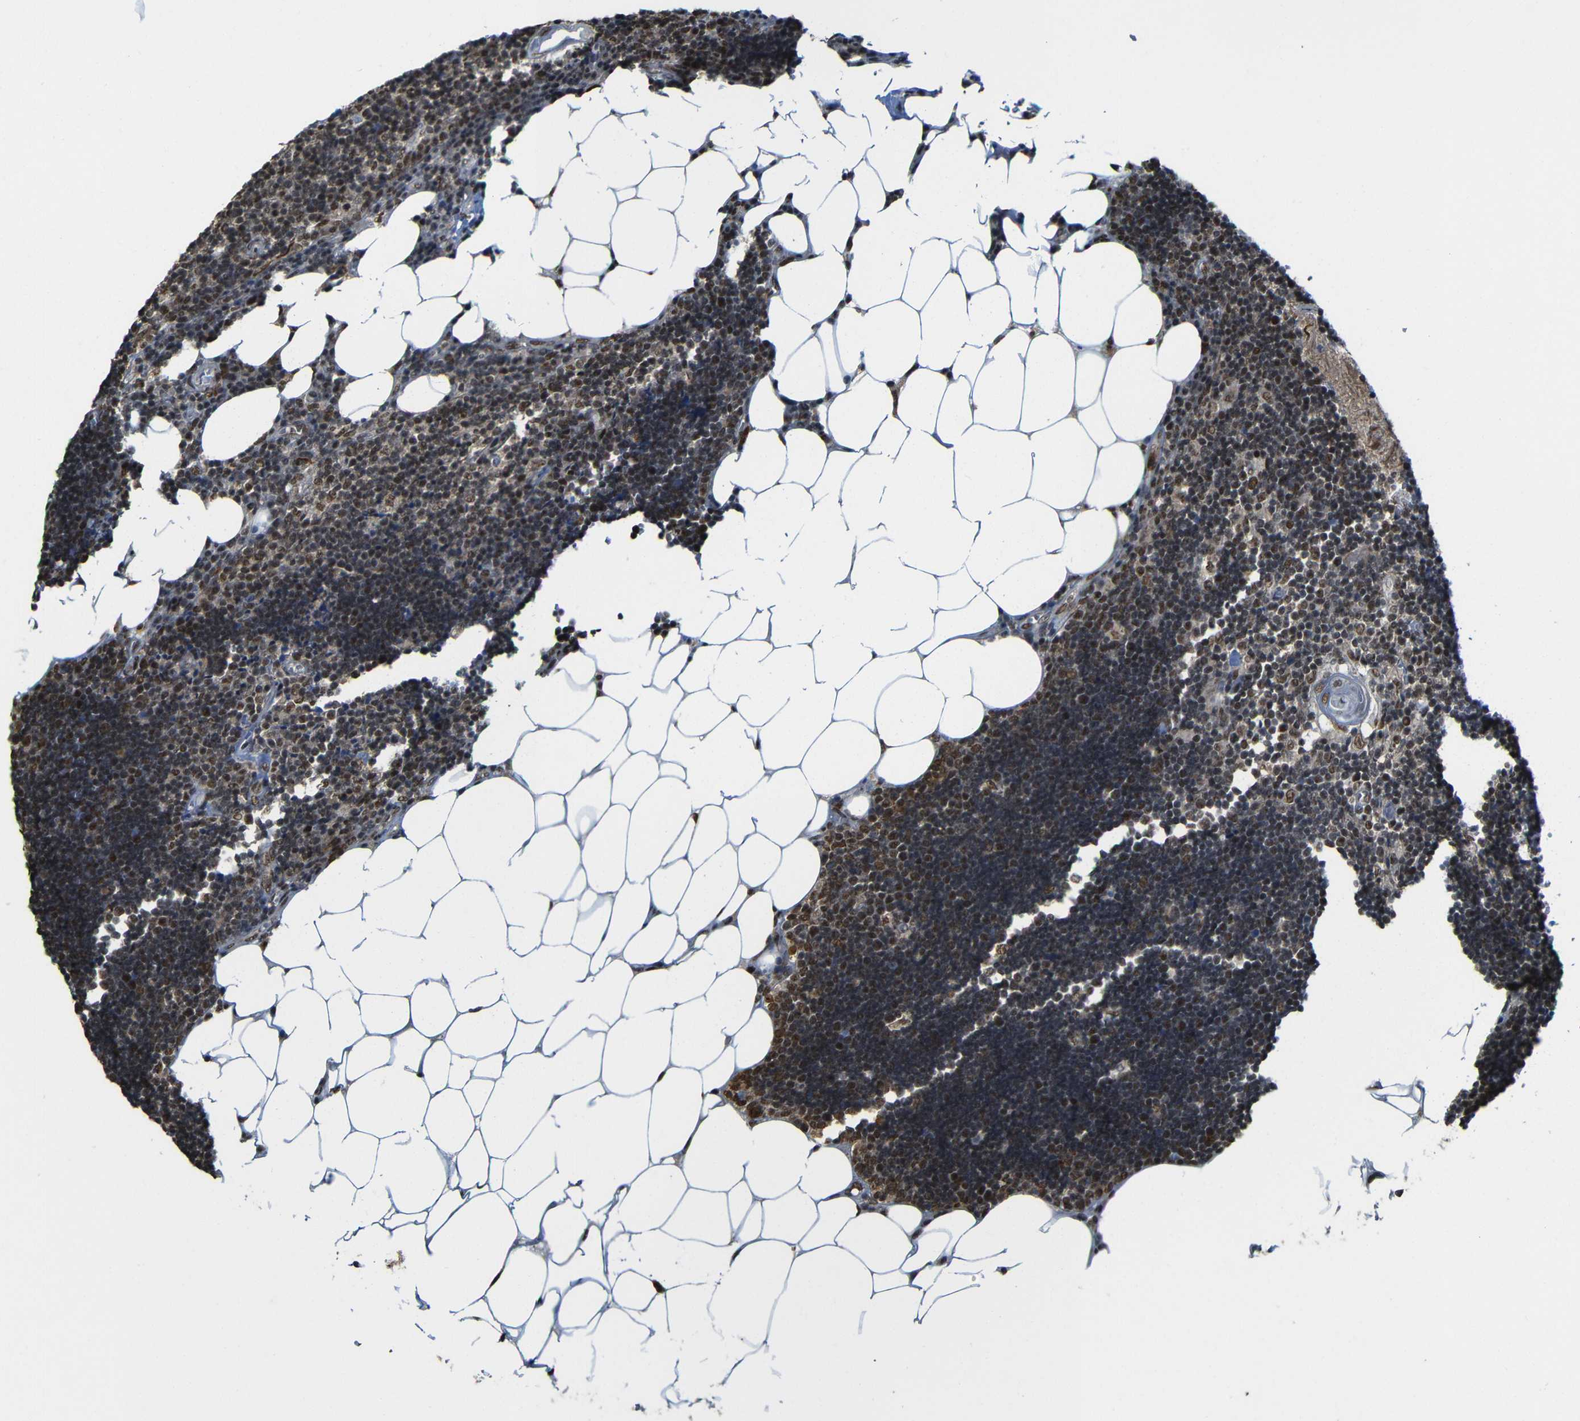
{"staining": {"intensity": "strong", "quantity": ">75%", "location": "nuclear"}, "tissue": "lymph node", "cell_type": "Germinal center cells", "image_type": "normal", "snomed": [{"axis": "morphology", "description": "Normal tissue, NOS"}, {"axis": "topography", "description": "Lymph node"}], "caption": "This image displays IHC staining of normal lymph node, with high strong nuclear staining in about >75% of germinal center cells.", "gene": "TCF7L2", "patient": {"sex": "male", "age": 33}}